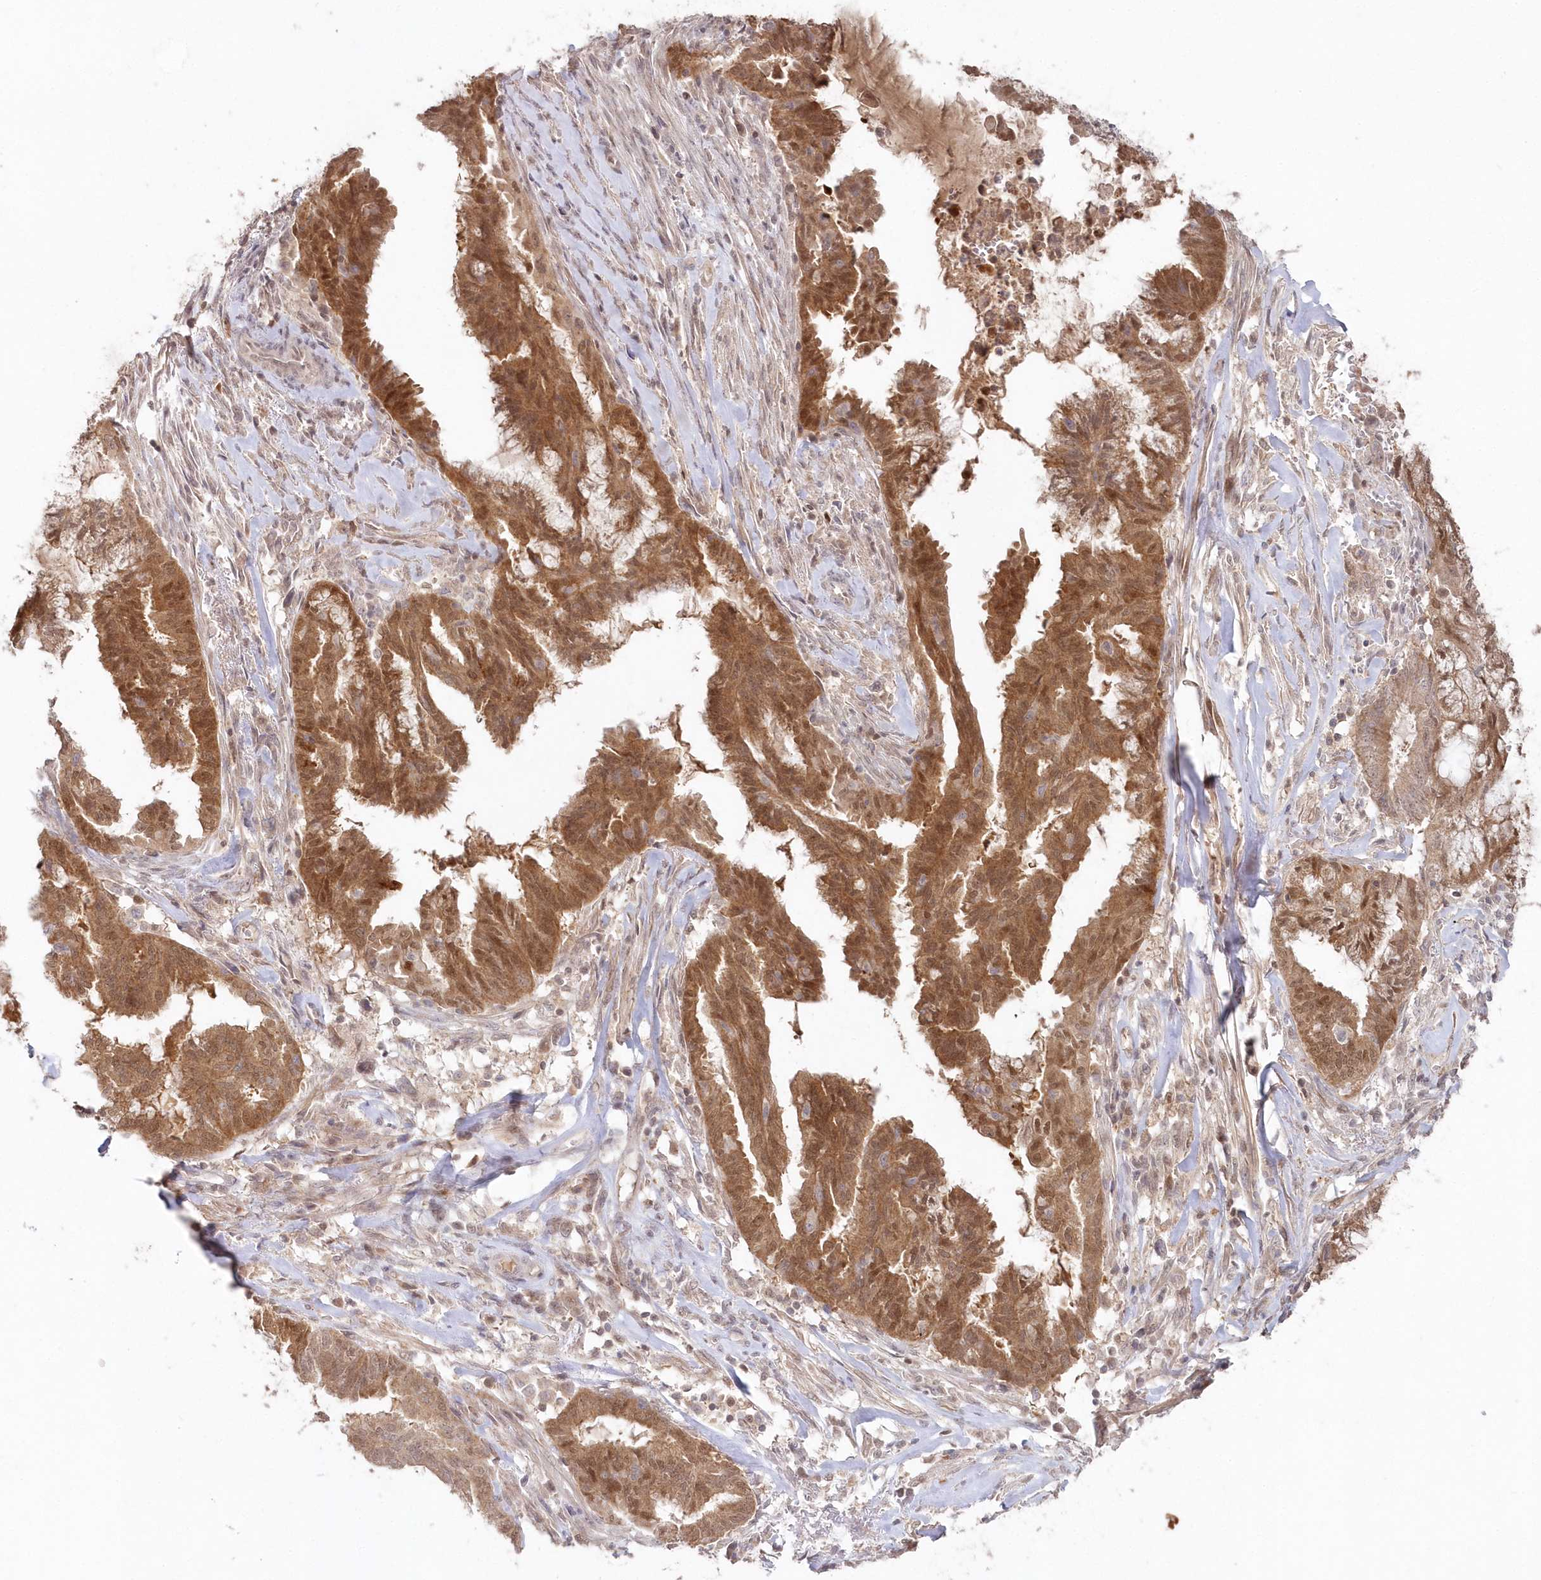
{"staining": {"intensity": "moderate", "quantity": ">75%", "location": "cytoplasmic/membranous,nuclear"}, "tissue": "endometrial cancer", "cell_type": "Tumor cells", "image_type": "cancer", "snomed": [{"axis": "morphology", "description": "Adenocarcinoma, NOS"}, {"axis": "topography", "description": "Endometrium"}], "caption": "The histopathology image displays staining of endometrial adenocarcinoma, revealing moderate cytoplasmic/membranous and nuclear protein staining (brown color) within tumor cells. (Stains: DAB (3,3'-diaminobenzidine) in brown, nuclei in blue, Microscopy: brightfield microscopy at high magnification).", "gene": "ASCC1", "patient": {"sex": "female", "age": 86}}